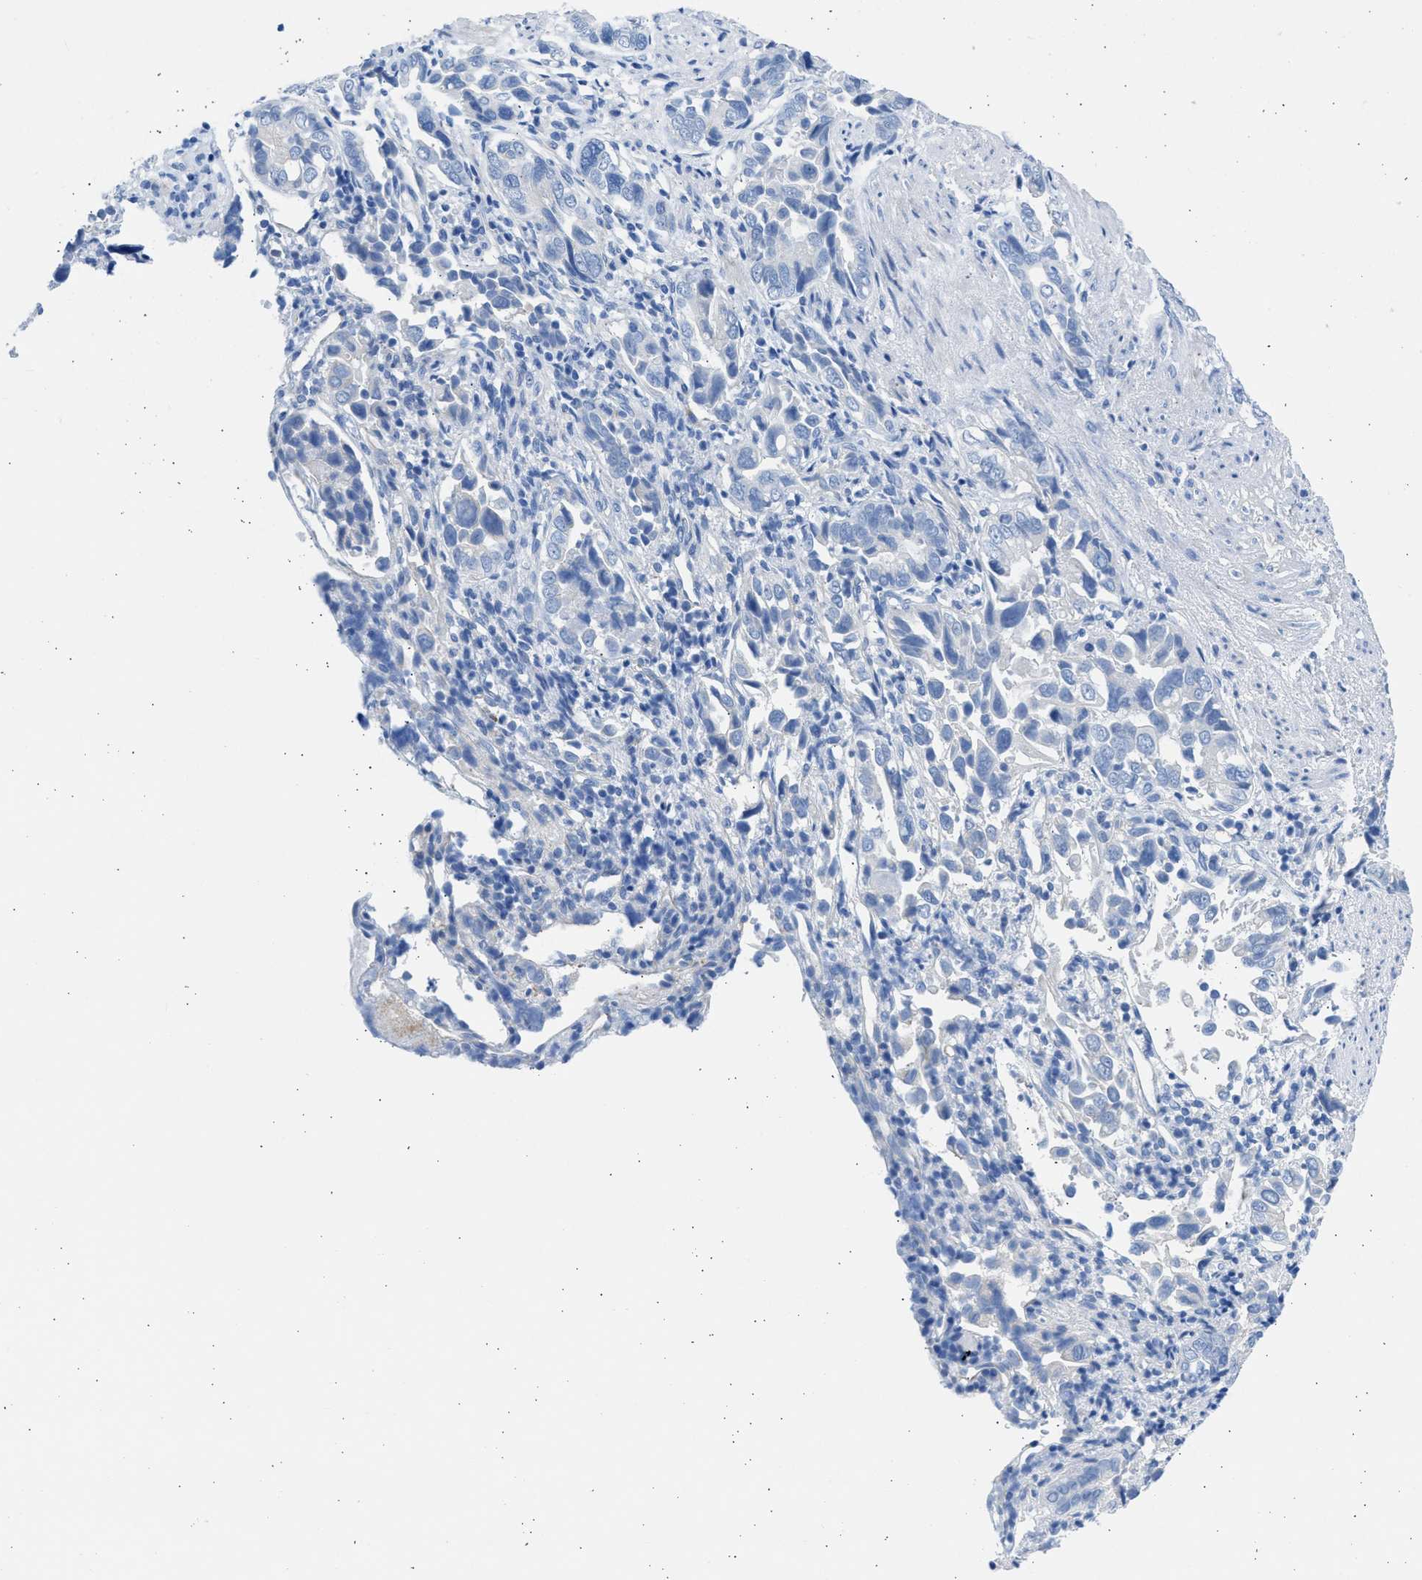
{"staining": {"intensity": "negative", "quantity": "none", "location": "none"}, "tissue": "liver cancer", "cell_type": "Tumor cells", "image_type": "cancer", "snomed": [{"axis": "morphology", "description": "Cholangiocarcinoma"}, {"axis": "topography", "description": "Liver"}], "caption": "This is an immunohistochemistry image of human liver cancer (cholangiocarcinoma). There is no expression in tumor cells.", "gene": "SPATA3", "patient": {"sex": "female", "age": 79}}